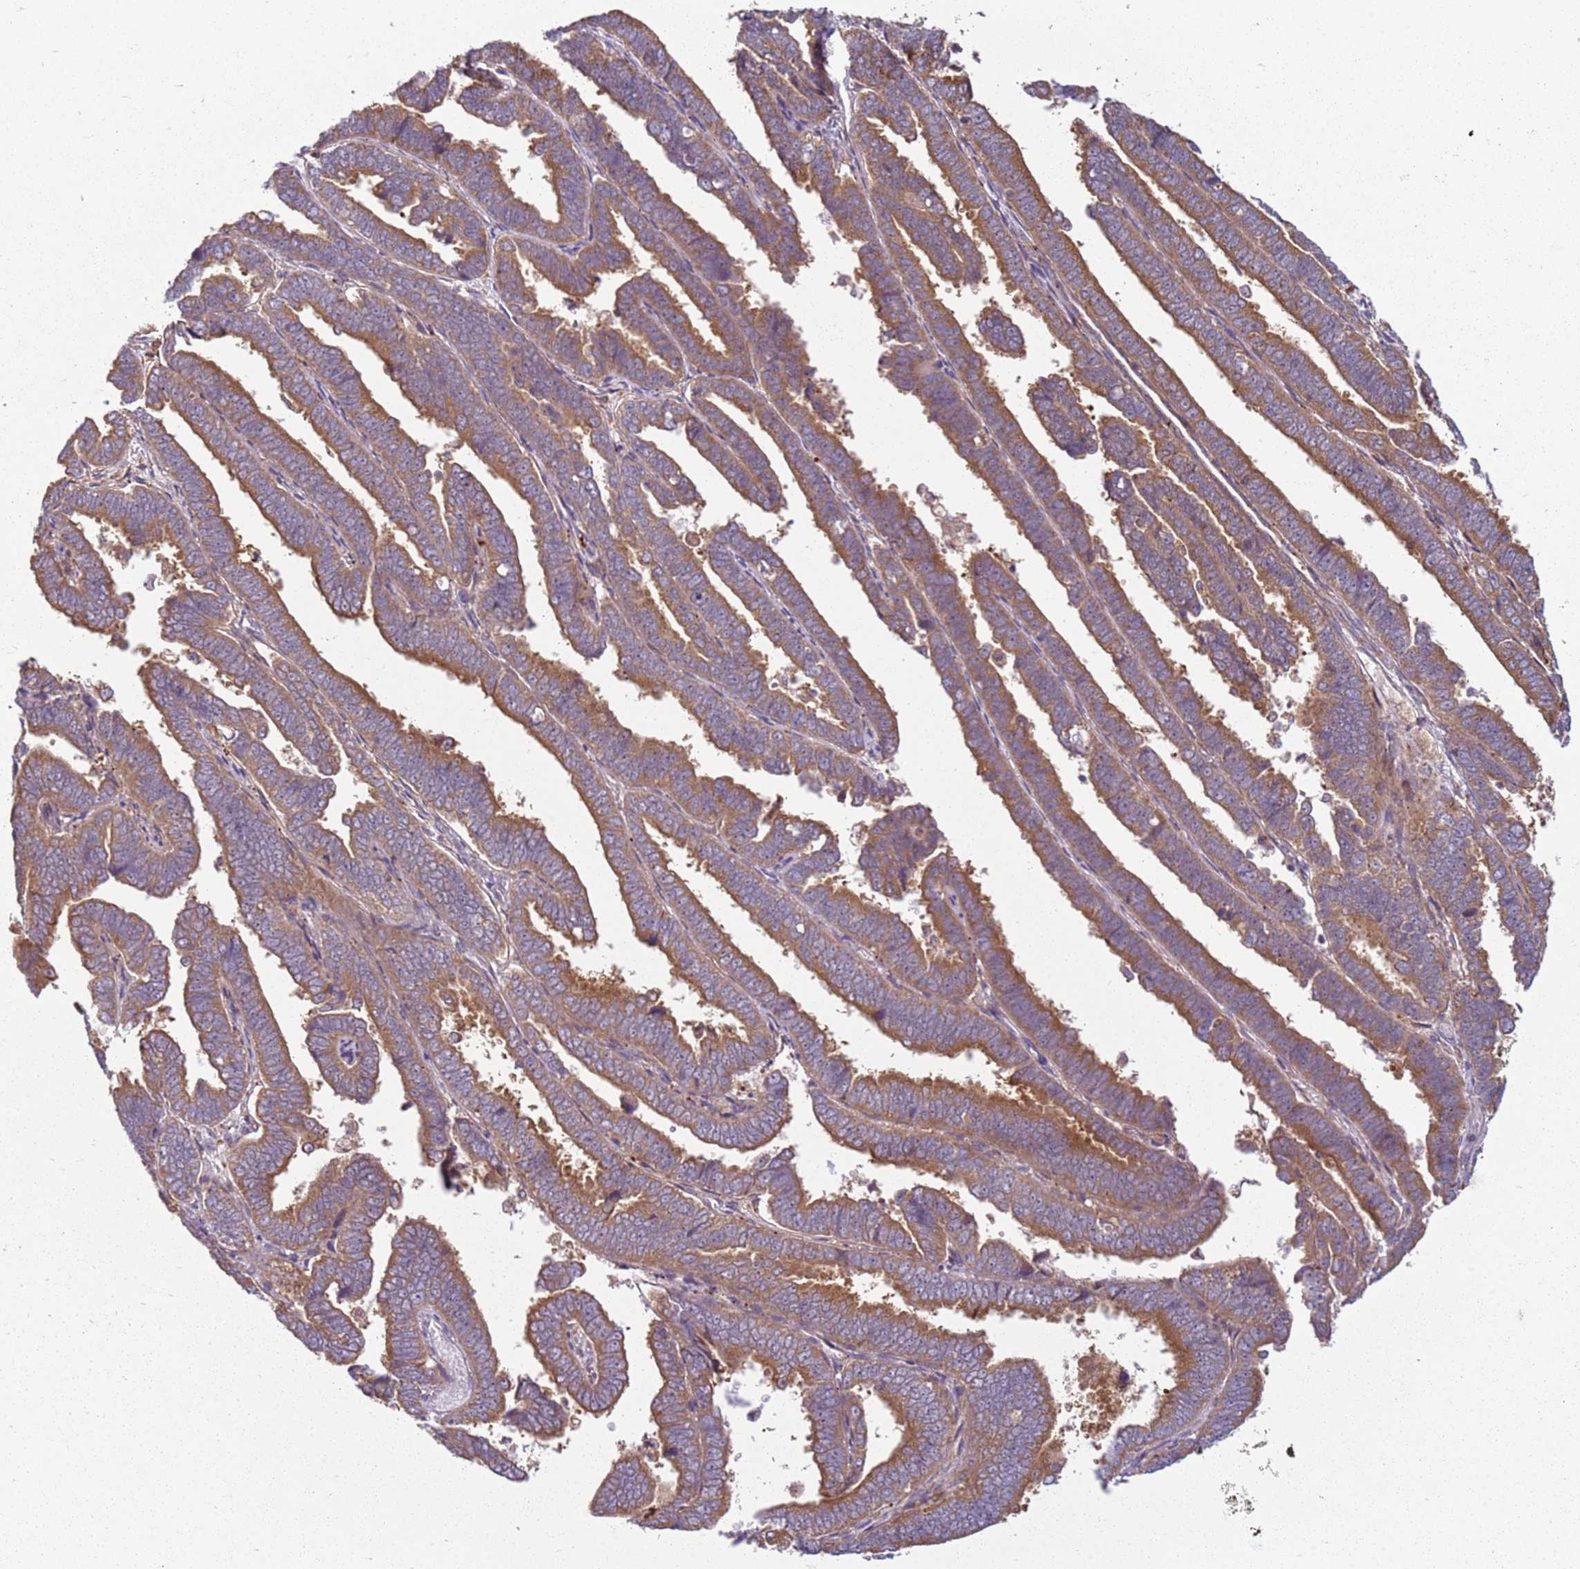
{"staining": {"intensity": "moderate", "quantity": ">75%", "location": "cytoplasmic/membranous"}, "tissue": "endometrial cancer", "cell_type": "Tumor cells", "image_type": "cancer", "snomed": [{"axis": "morphology", "description": "Adenocarcinoma, NOS"}, {"axis": "topography", "description": "Endometrium"}], "caption": "Protein staining of endometrial cancer tissue demonstrates moderate cytoplasmic/membranous staining in approximately >75% of tumor cells.", "gene": "RPS28", "patient": {"sex": "female", "age": 75}}